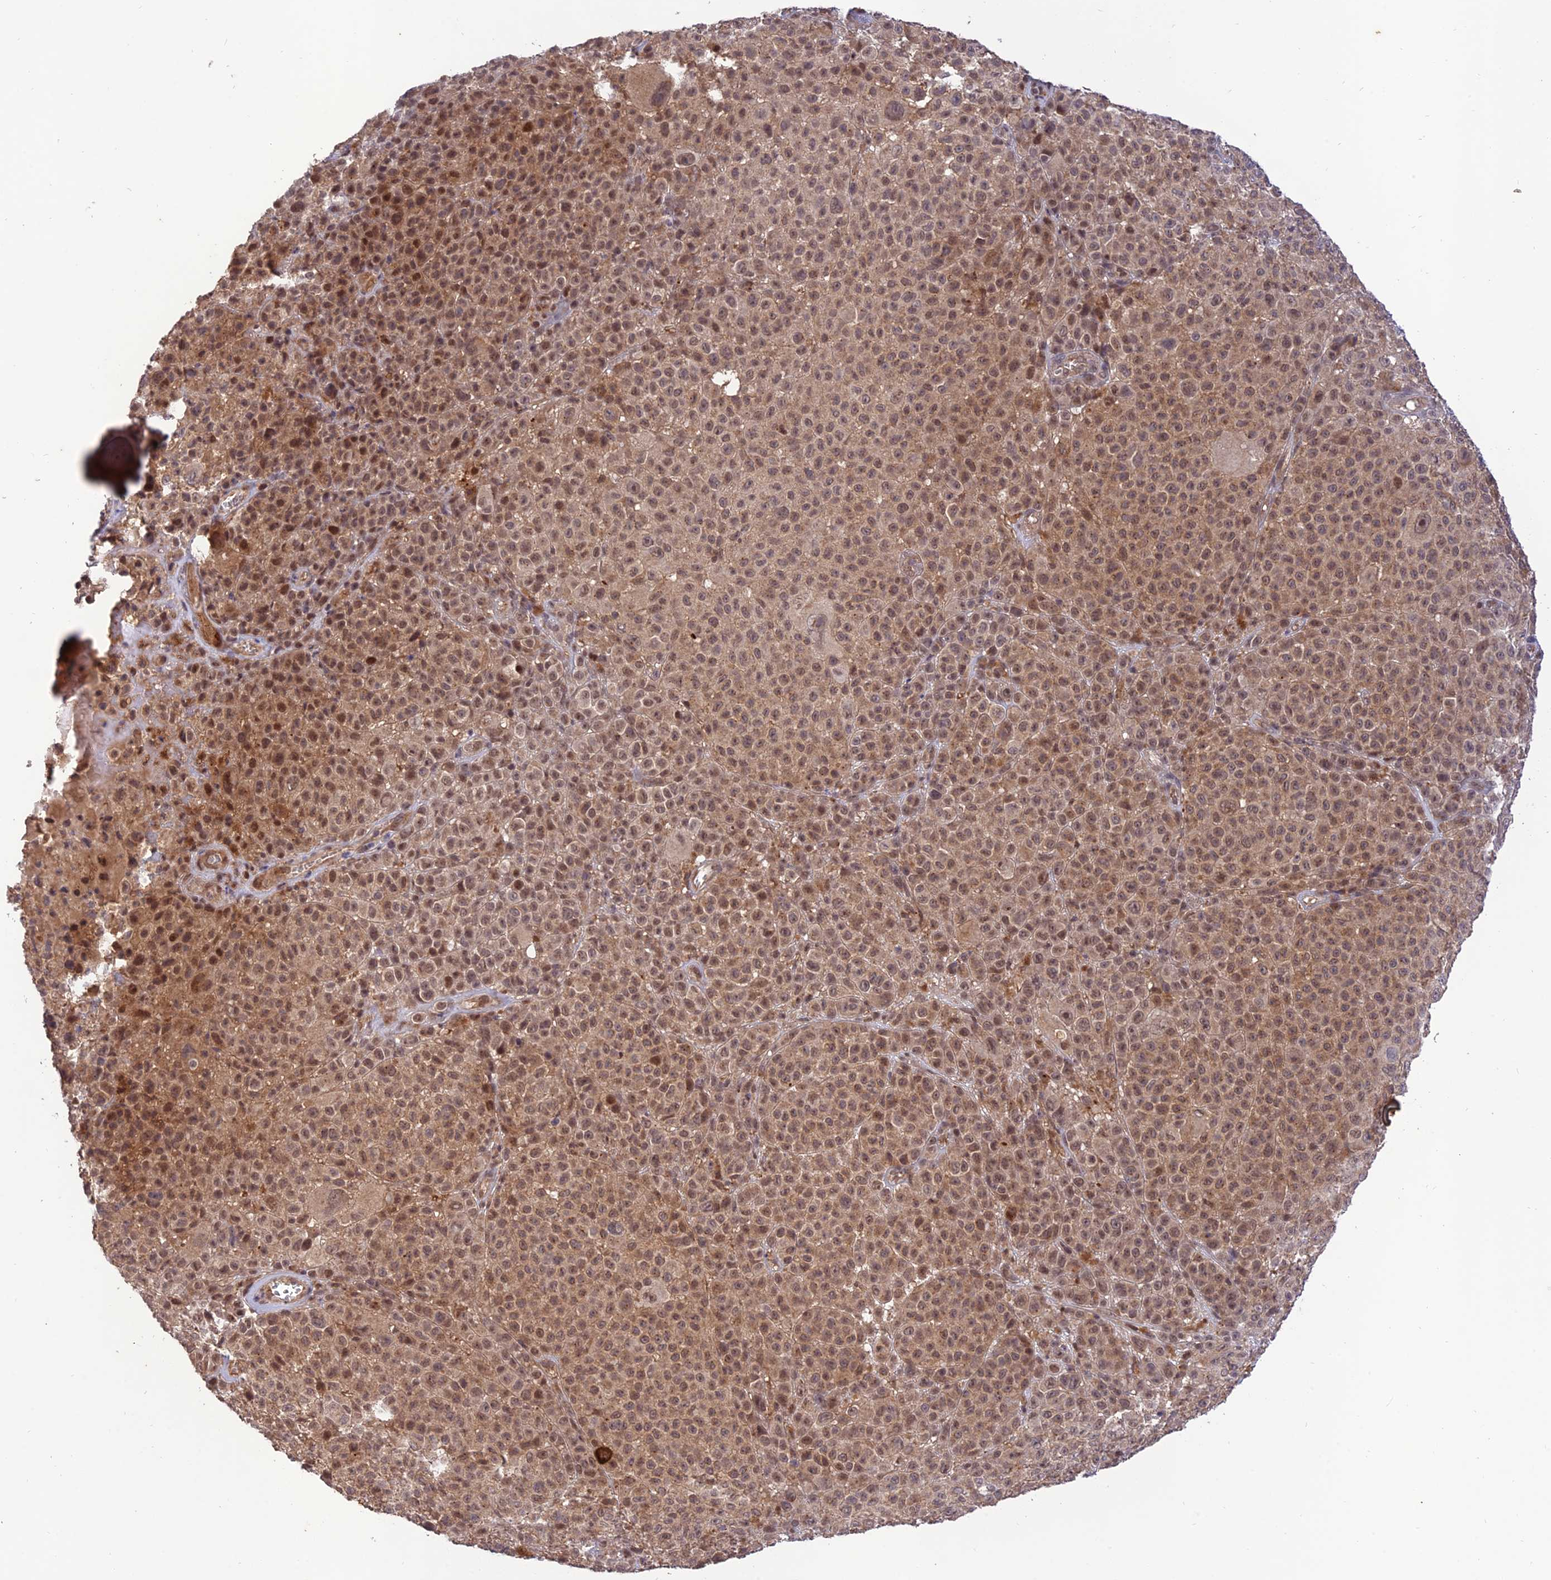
{"staining": {"intensity": "weak", "quantity": ">75%", "location": "cytoplasmic/membranous,nuclear"}, "tissue": "melanoma", "cell_type": "Tumor cells", "image_type": "cancer", "snomed": [{"axis": "morphology", "description": "Malignant melanoma, NOS"}, {"axis": "topography", "description": "Skin"}], "caption": "Immunohistochemistry (DAB) staining of human melanoma reveals weak cytoplasmic/membranous and nuclear protein expression in approximately >75% of tumor cells.", "gene": "REV1", "patient": {"sex": "female", "age": 94}}